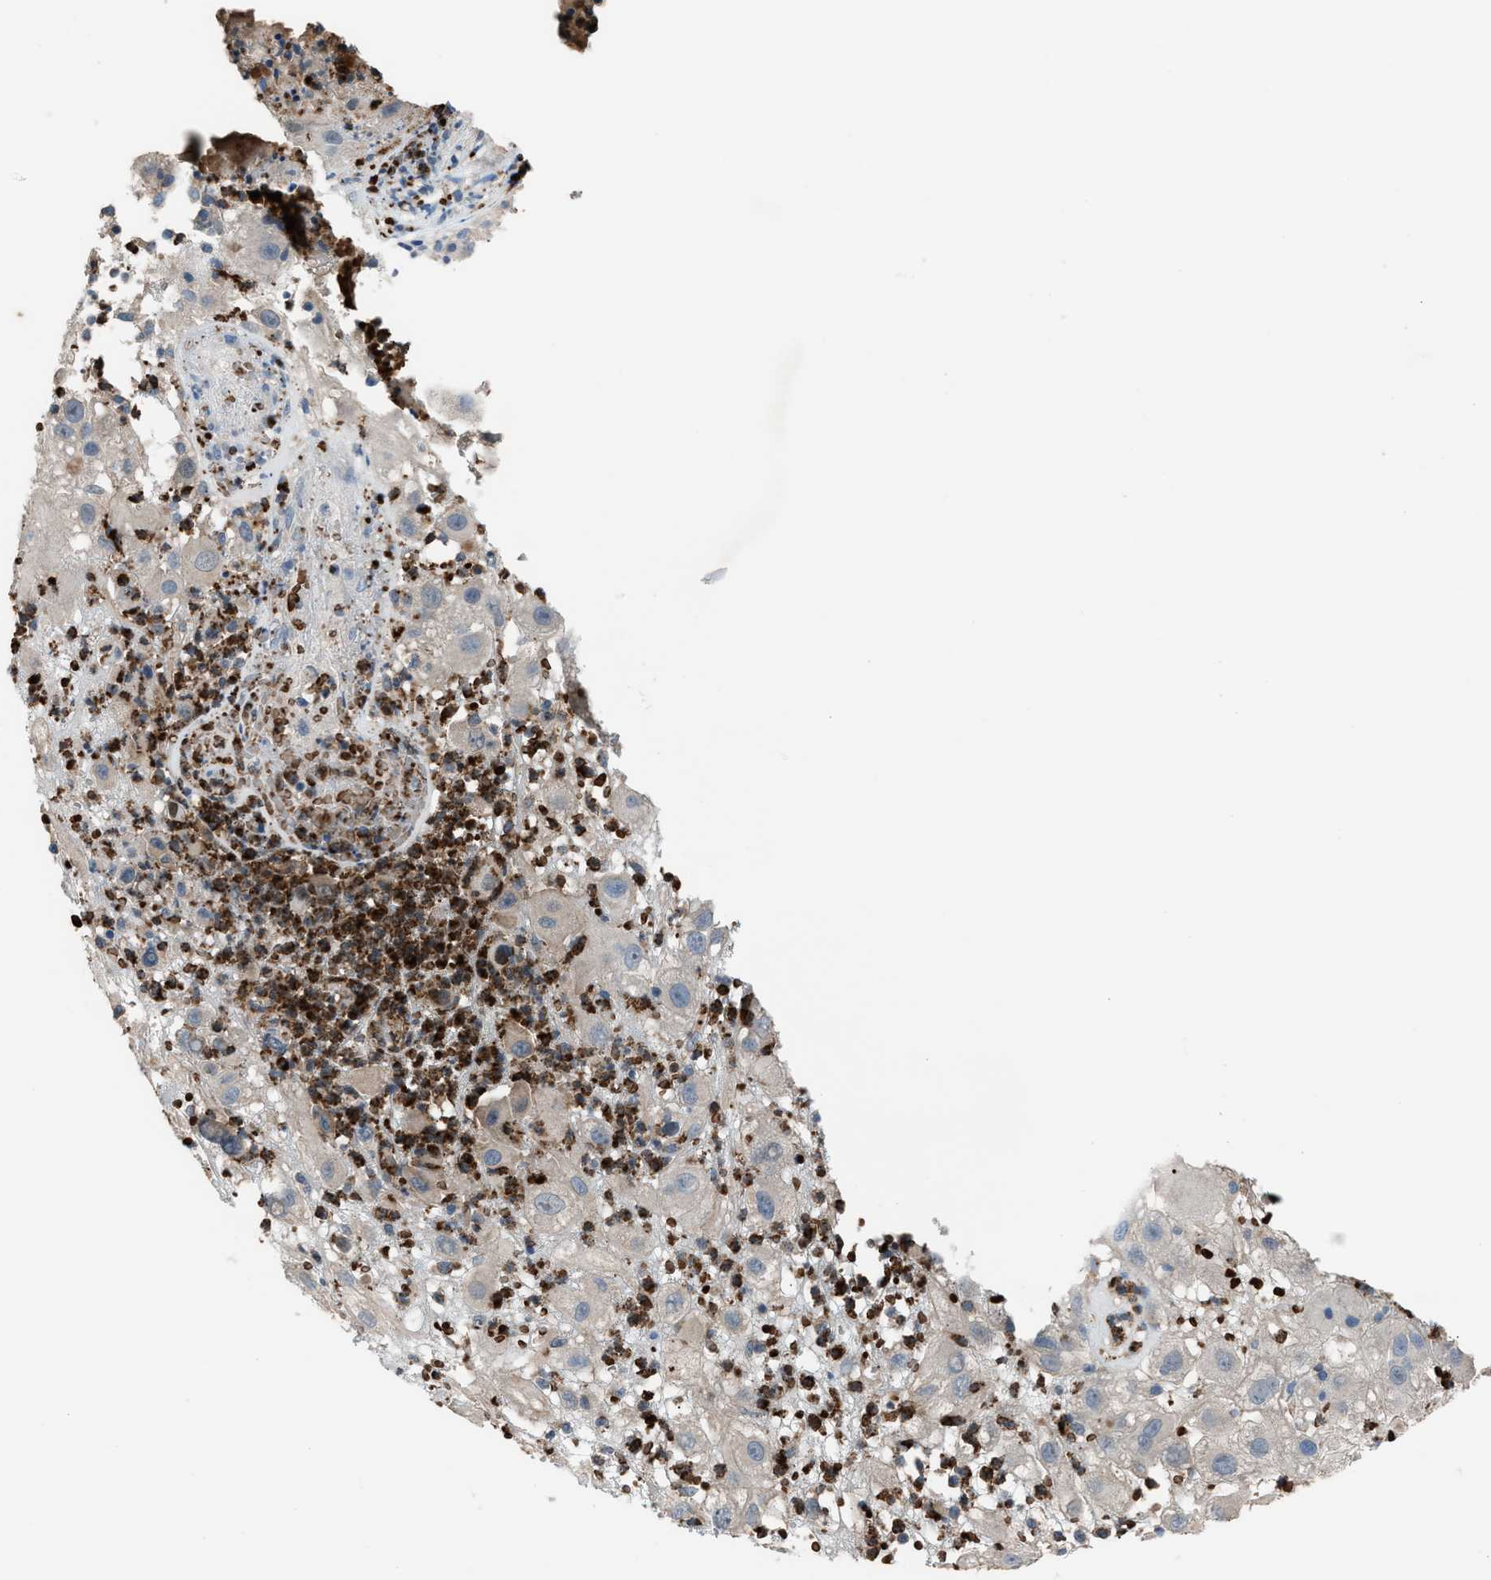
{"staining": {"intensity": "negative", "quantity": "none", "location": "none"}, "tissue": "melanoma", "cell_type": "Tumor cells", "image_type": "cancer", "snomed": [{"axis": "morphology", "description": "Malignant melanoma, NOS"}, {"axis": "topography", "description": "Skin"}], "caption": "Tumor cells show no significant protein expression in malignant melanoma.", "gene": "CFAP77", "patient": {"sex": "female", "age": 81}}